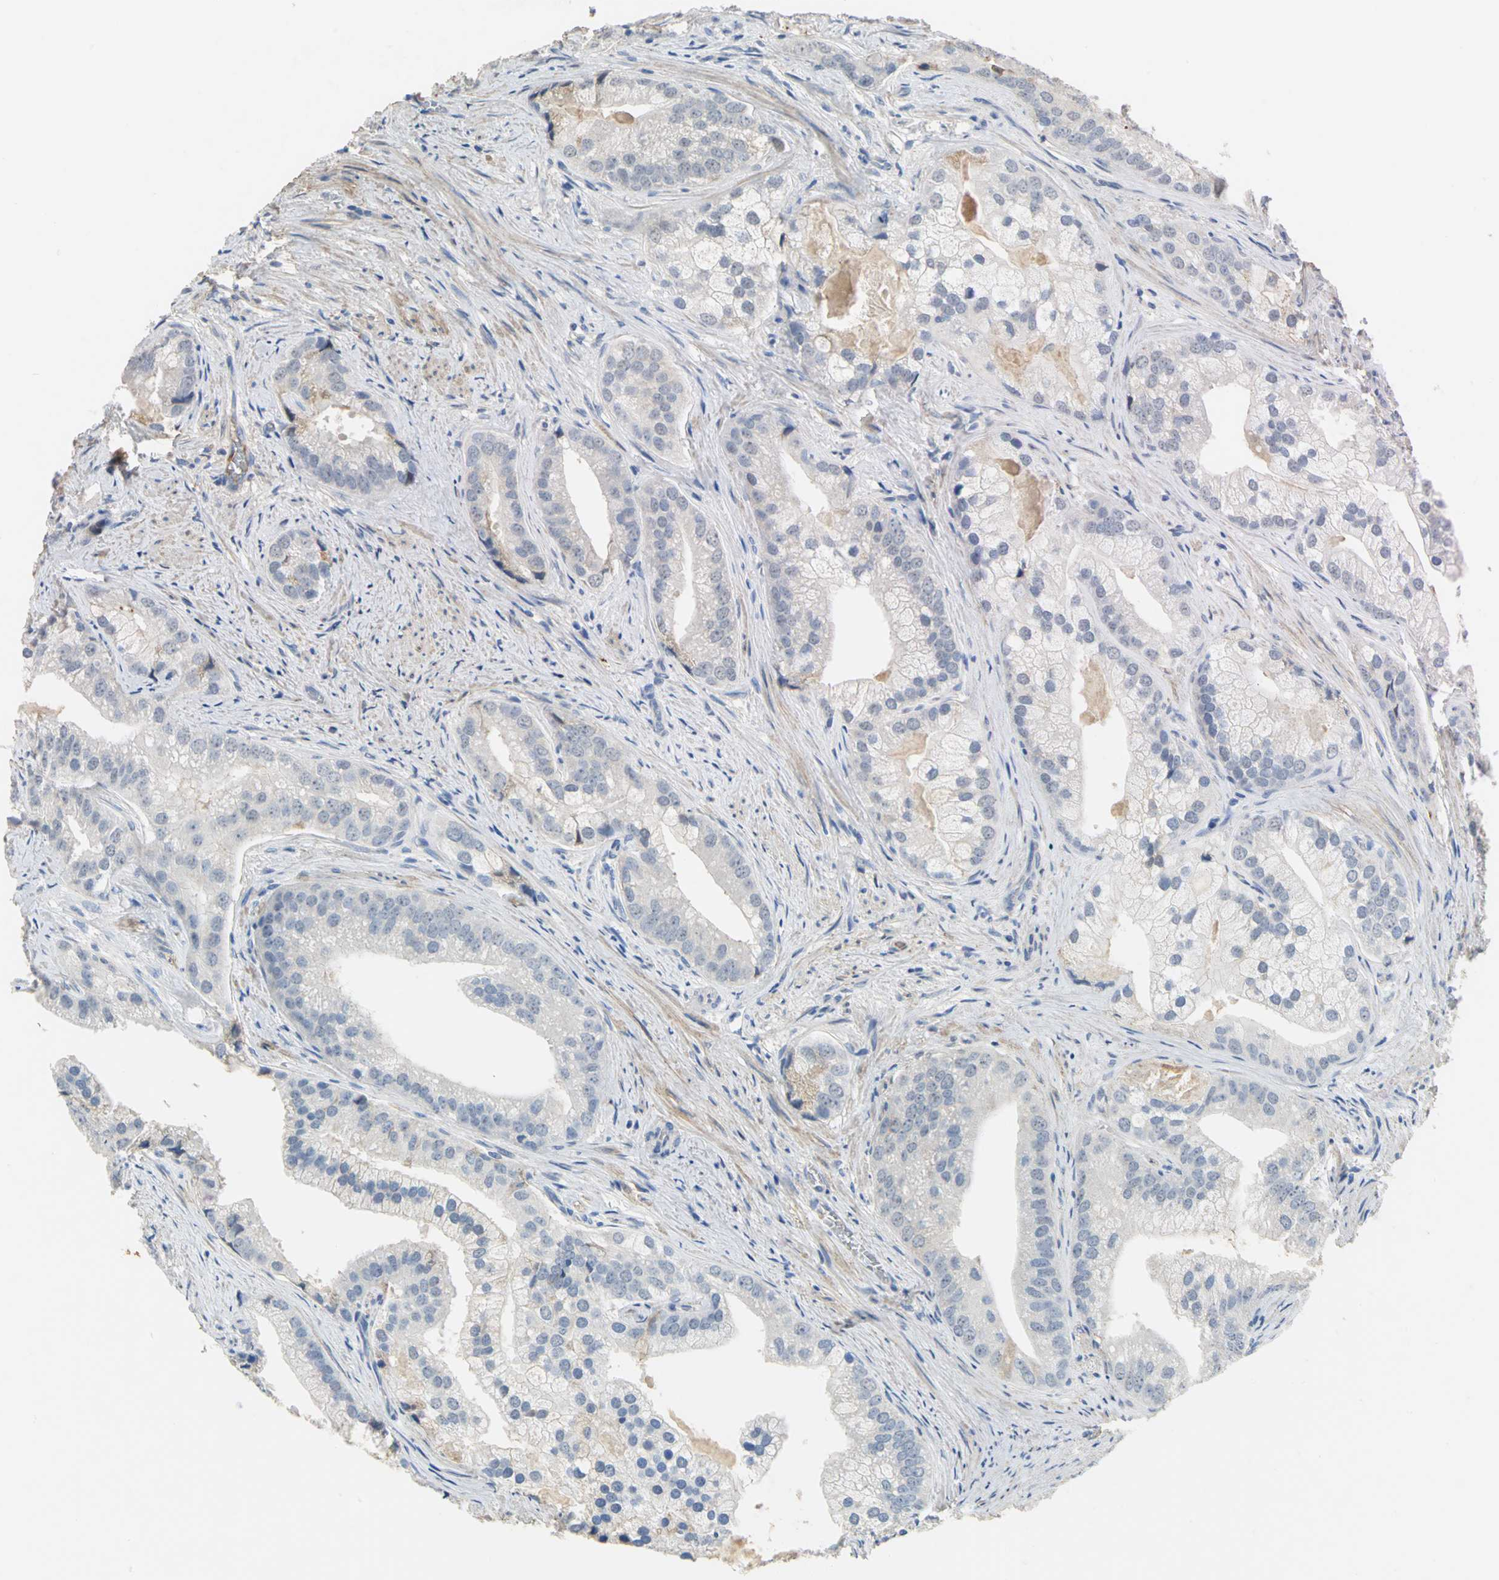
{"staining": {"intensity": "weak", "quantity": "25%-75%", "location": "cytoplasmic/membranous"}, "tissue": "prostate cancer", "cell_type": "Tumor cells", "image_type": "cancer", "snomed": [{"axis": "morphology", "description": "Adenocarcinoma, Low grade"}, {"axis": "topography", "description": "Prostate"}], "caption": "Tumor cells show low levels of weak cytoplasmic/membranous expression in approximately 25%-75% of cells in human adenocarcinoma (low-grade) (prostate).", "gene": "GYG2", "patient": {"sex": "male", "age": 71}}